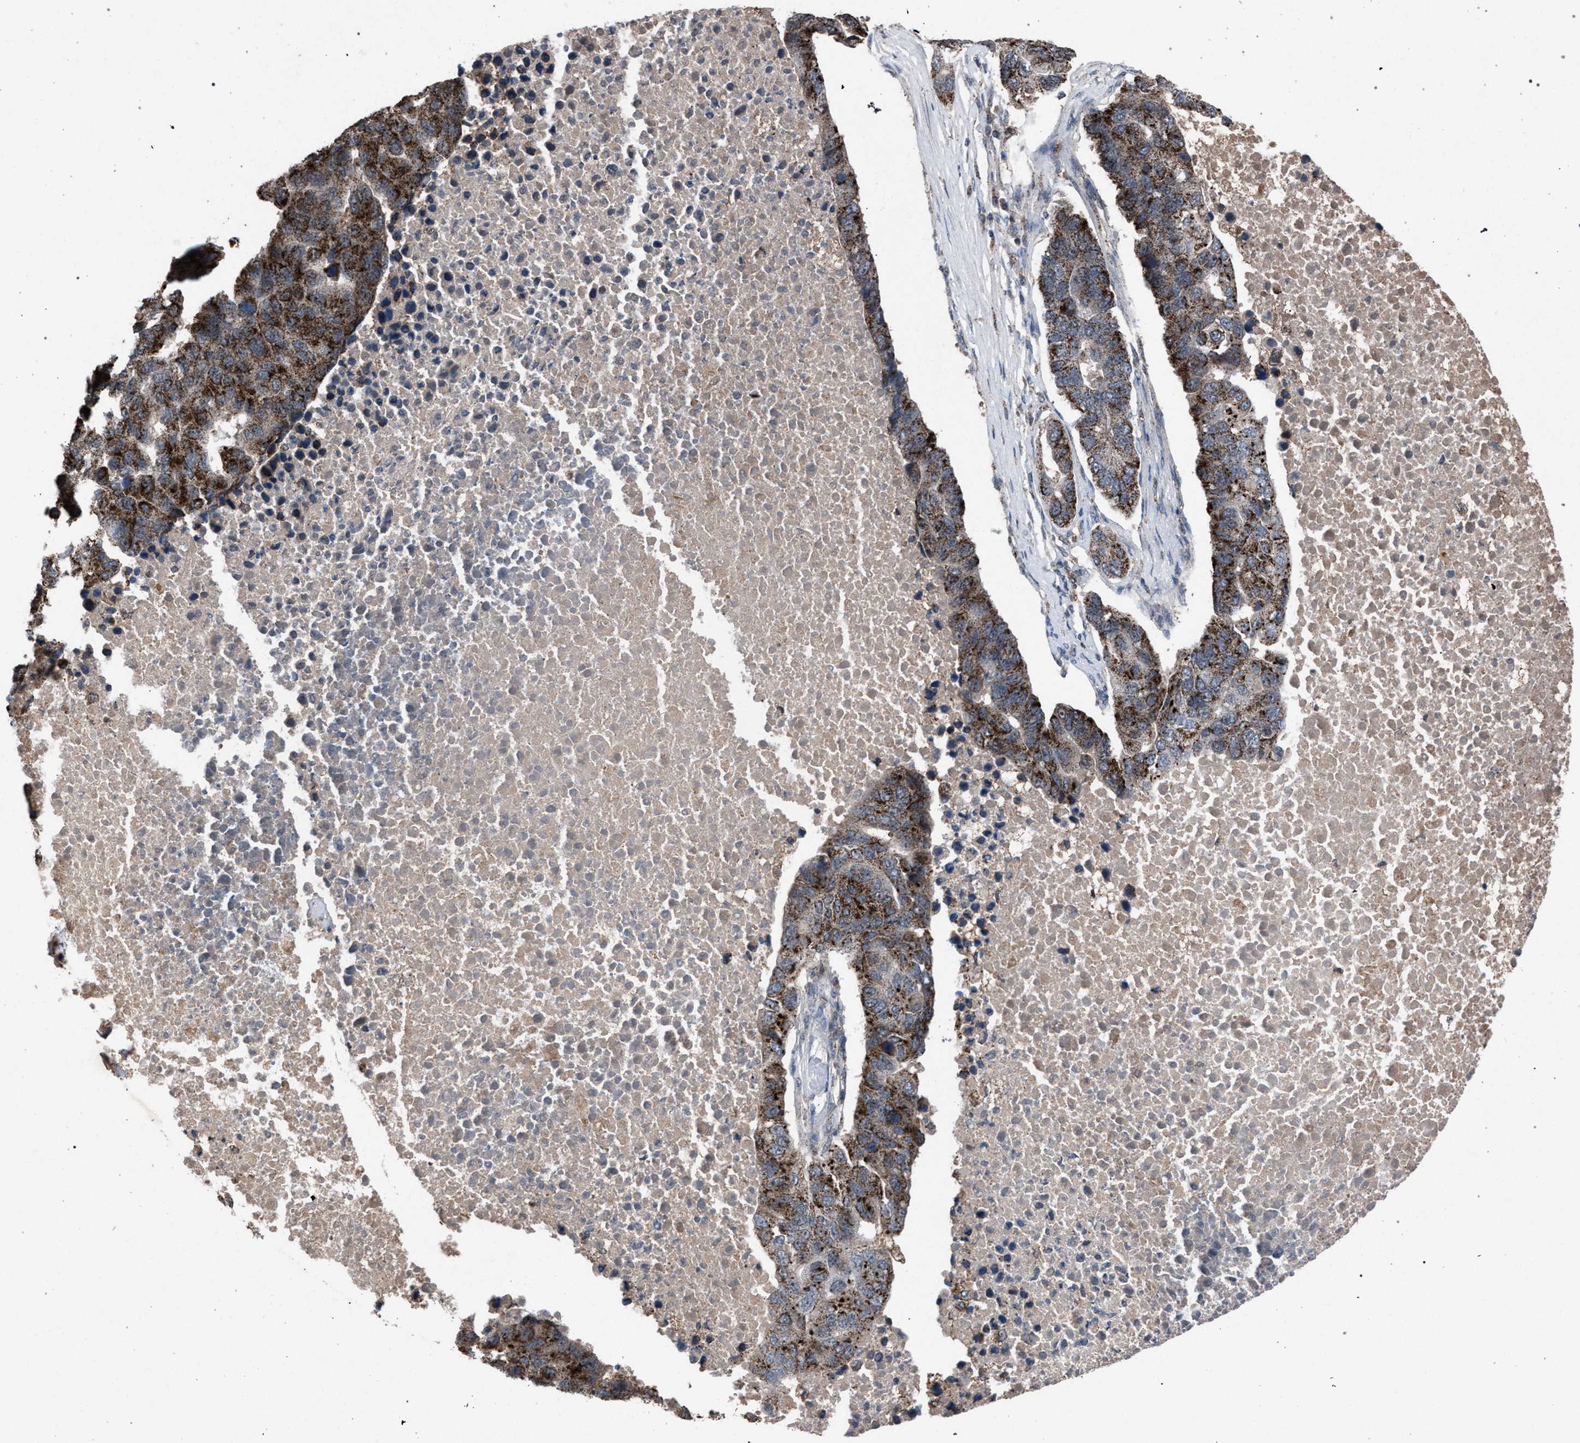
{"staining": {"intensity": "strong", "quantity": "25%-75%", "location": "cytoplasmic/membranous"}, "tissue": "pancreatic cancer", "cell_type": "Tumor cells", "image_type": "cancer", "snomed": [{"axis": "morphology", "description": "Adenocarcinoma, NOS"}, {"axis": "topography", "description": "Pancreas"}], "caption": "A high-resolution photomicrograph shows immunohistochemistry (IHC) staining of adenocarcinoma (pancreatic), which shows strong cytoplasmic/membranous staining in approximately 25%-75% of tumor cells.", "gene": "HSD17B4", "patient": {"sex": "female", "age": 61}}